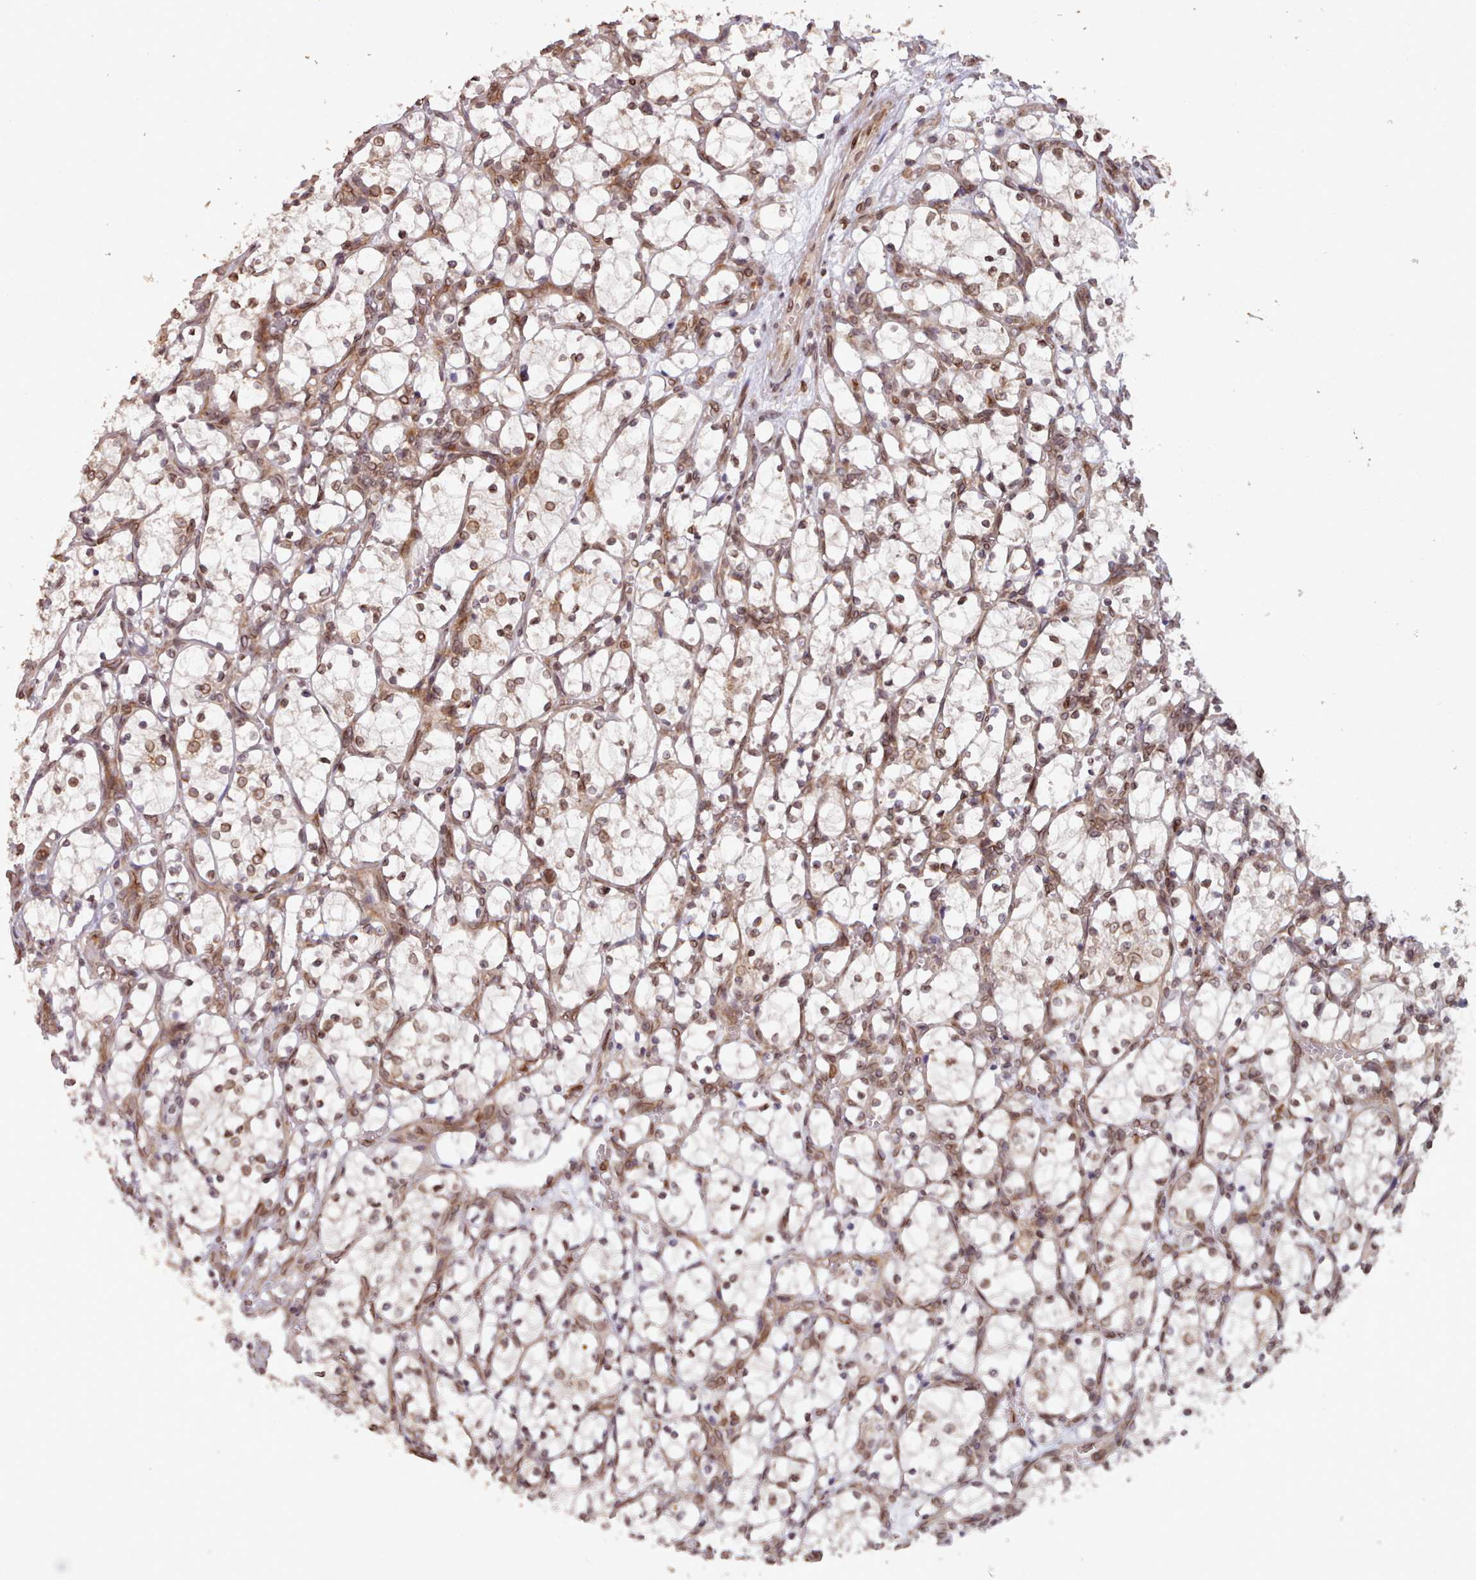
{"staining": {"intensity": "moderate", "quantity": ">75%", "location": "cytoplasmic/membranous,nuclear"}, "tissue": "renal cancer", "cell_type": "Tumor cells", "image_type": "cancer", "snomed": [{"axis": "morphology", "description": "Adenocarcinoma, NOS"}, {"axis": "topography", "description": "Kidney"}], "caption": "Tumor cells exhibit medium levels of moderate cytoplasmic/membranous and nuclear expression in approximately >75% of cells in renal adenocarcinoma. The staining was performed using DAB (3,3'-diaminobenzidine), with brown indicating positive protein expression. Nuclei are stained blue with hematoxylin.", "gene": "TOR1AIP1", "patient": {"sex": "female", "age": 69}}